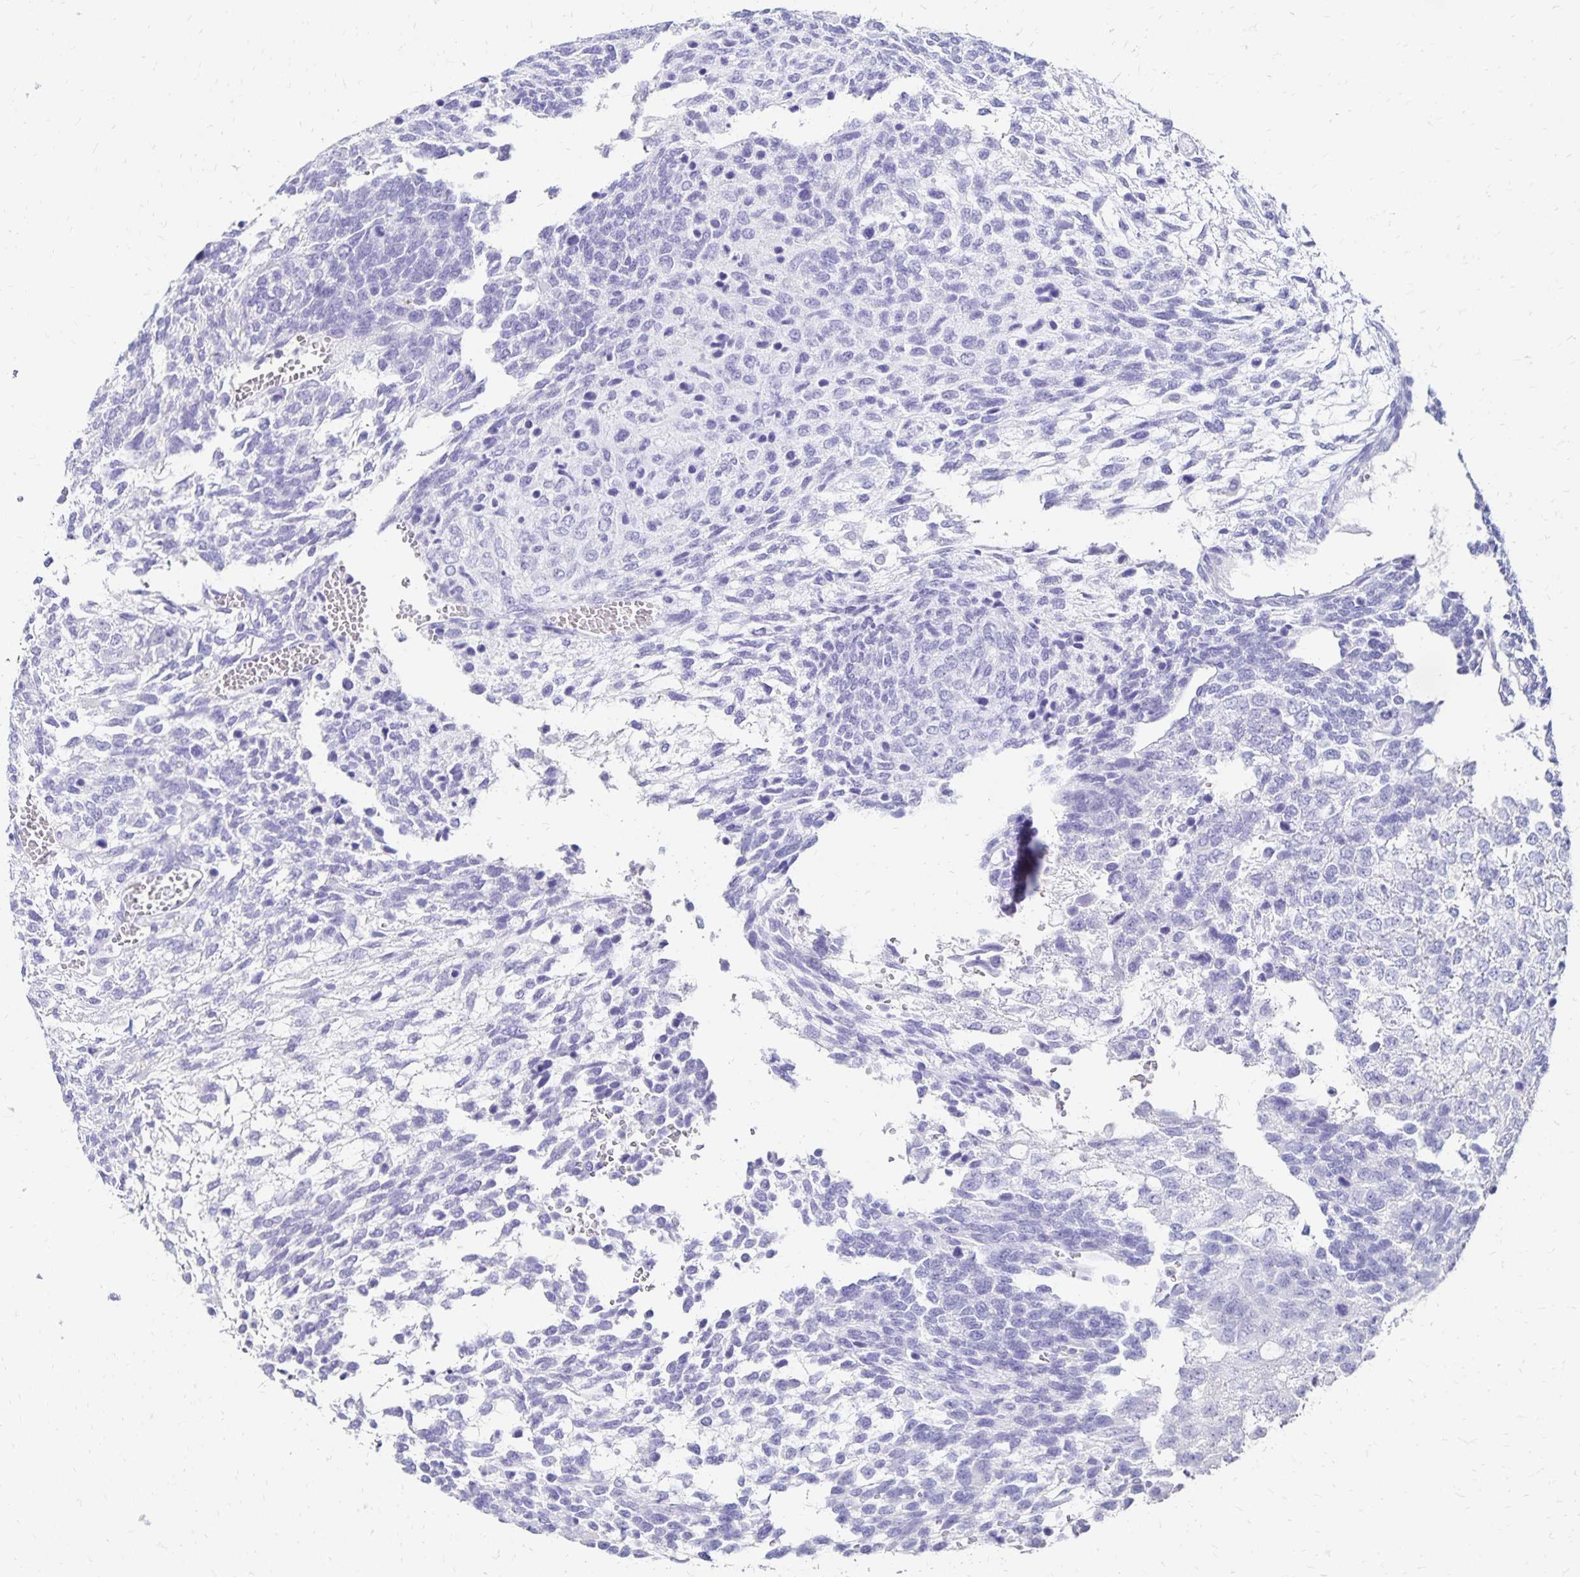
{"staining": {"intensity": "negative", "quantity": "none", "location": "none"}, "tissue": "testis cancer", "cell_type": "Tumor cells", "image_type": "cancer", "snomed": [{"axis": "morphology", "description": "Normal tissue, NOS"}, {"axis": "morphology", "description": "Carcinoma, Embryonal, NOS"}, {"axis": "topography", "description": "Testis"}, {"axis": "topography", "description": "Epididymis"}], "caption": "Tumor cells show no significant expression in testis embryonal carcinoma. Brightfield microscopy of immunohistochemistry (IHC) stained with DAB (3,3'-diaminobenzidine) (brown) and hematoxylin (blue), captured at high magnification.", "gene": "DYNLT4", "patient": {"sex": "male", "age": 23}}